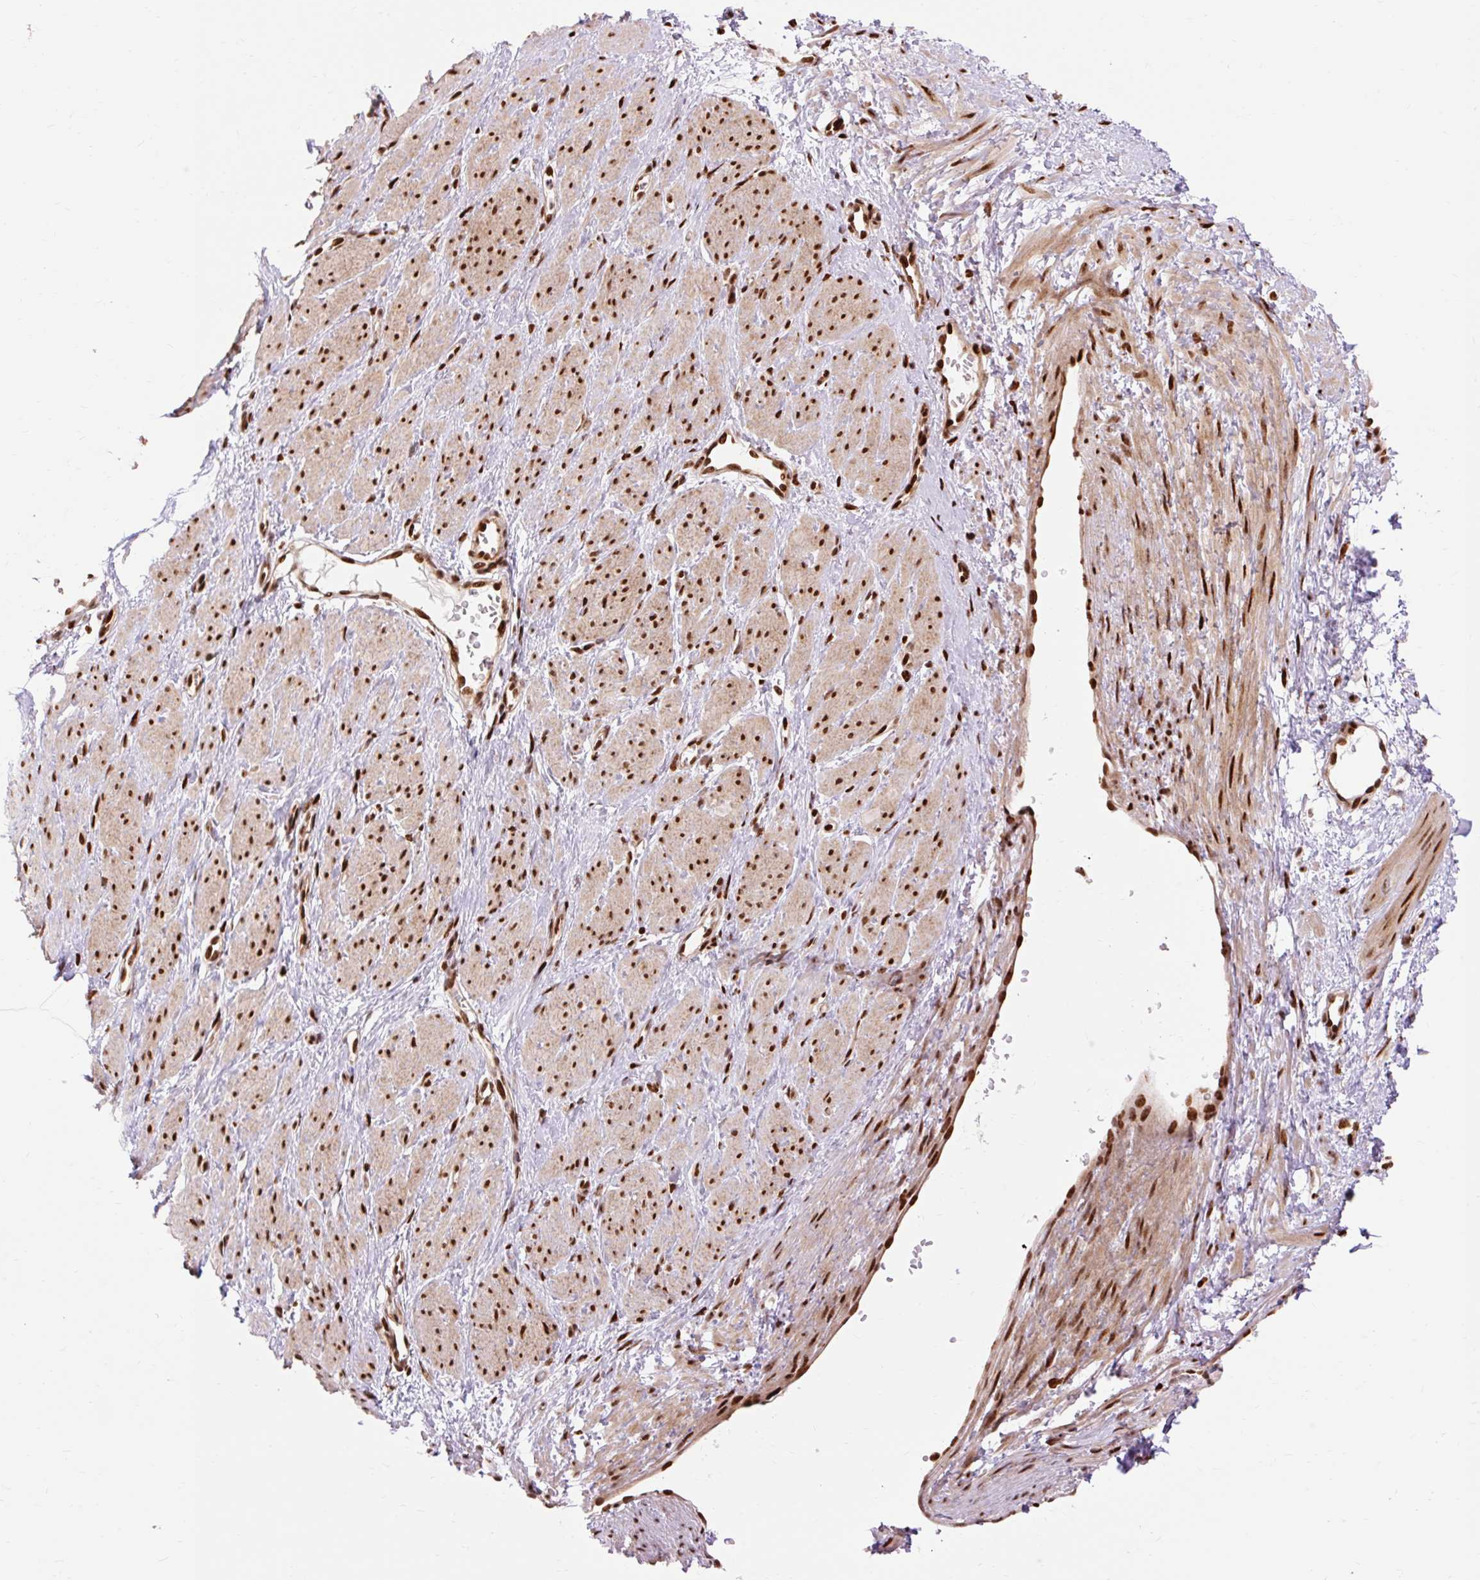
{"staining": {"intensity": "strong", "quantity": ">75%", "location": "nuclear"}, "tissue": "smooth muscle", "cell_type": "Smooth muscle cells", "image_type": "normal", "snomed": [{"axis": "morphology", "description": "Normal tissue, NOS"}, {"axis": "topography", "description": "Smooth muscle"}, {"axis": "topography", "description": "Uterus"}], "caption": "Protein staining of unremarkable smooth muscle demonstrates strong nuclear staining in approximately >75% of smooth muscle cells.", "gene": "MECOM", "patient": {"sex": "female", "age": 39}}